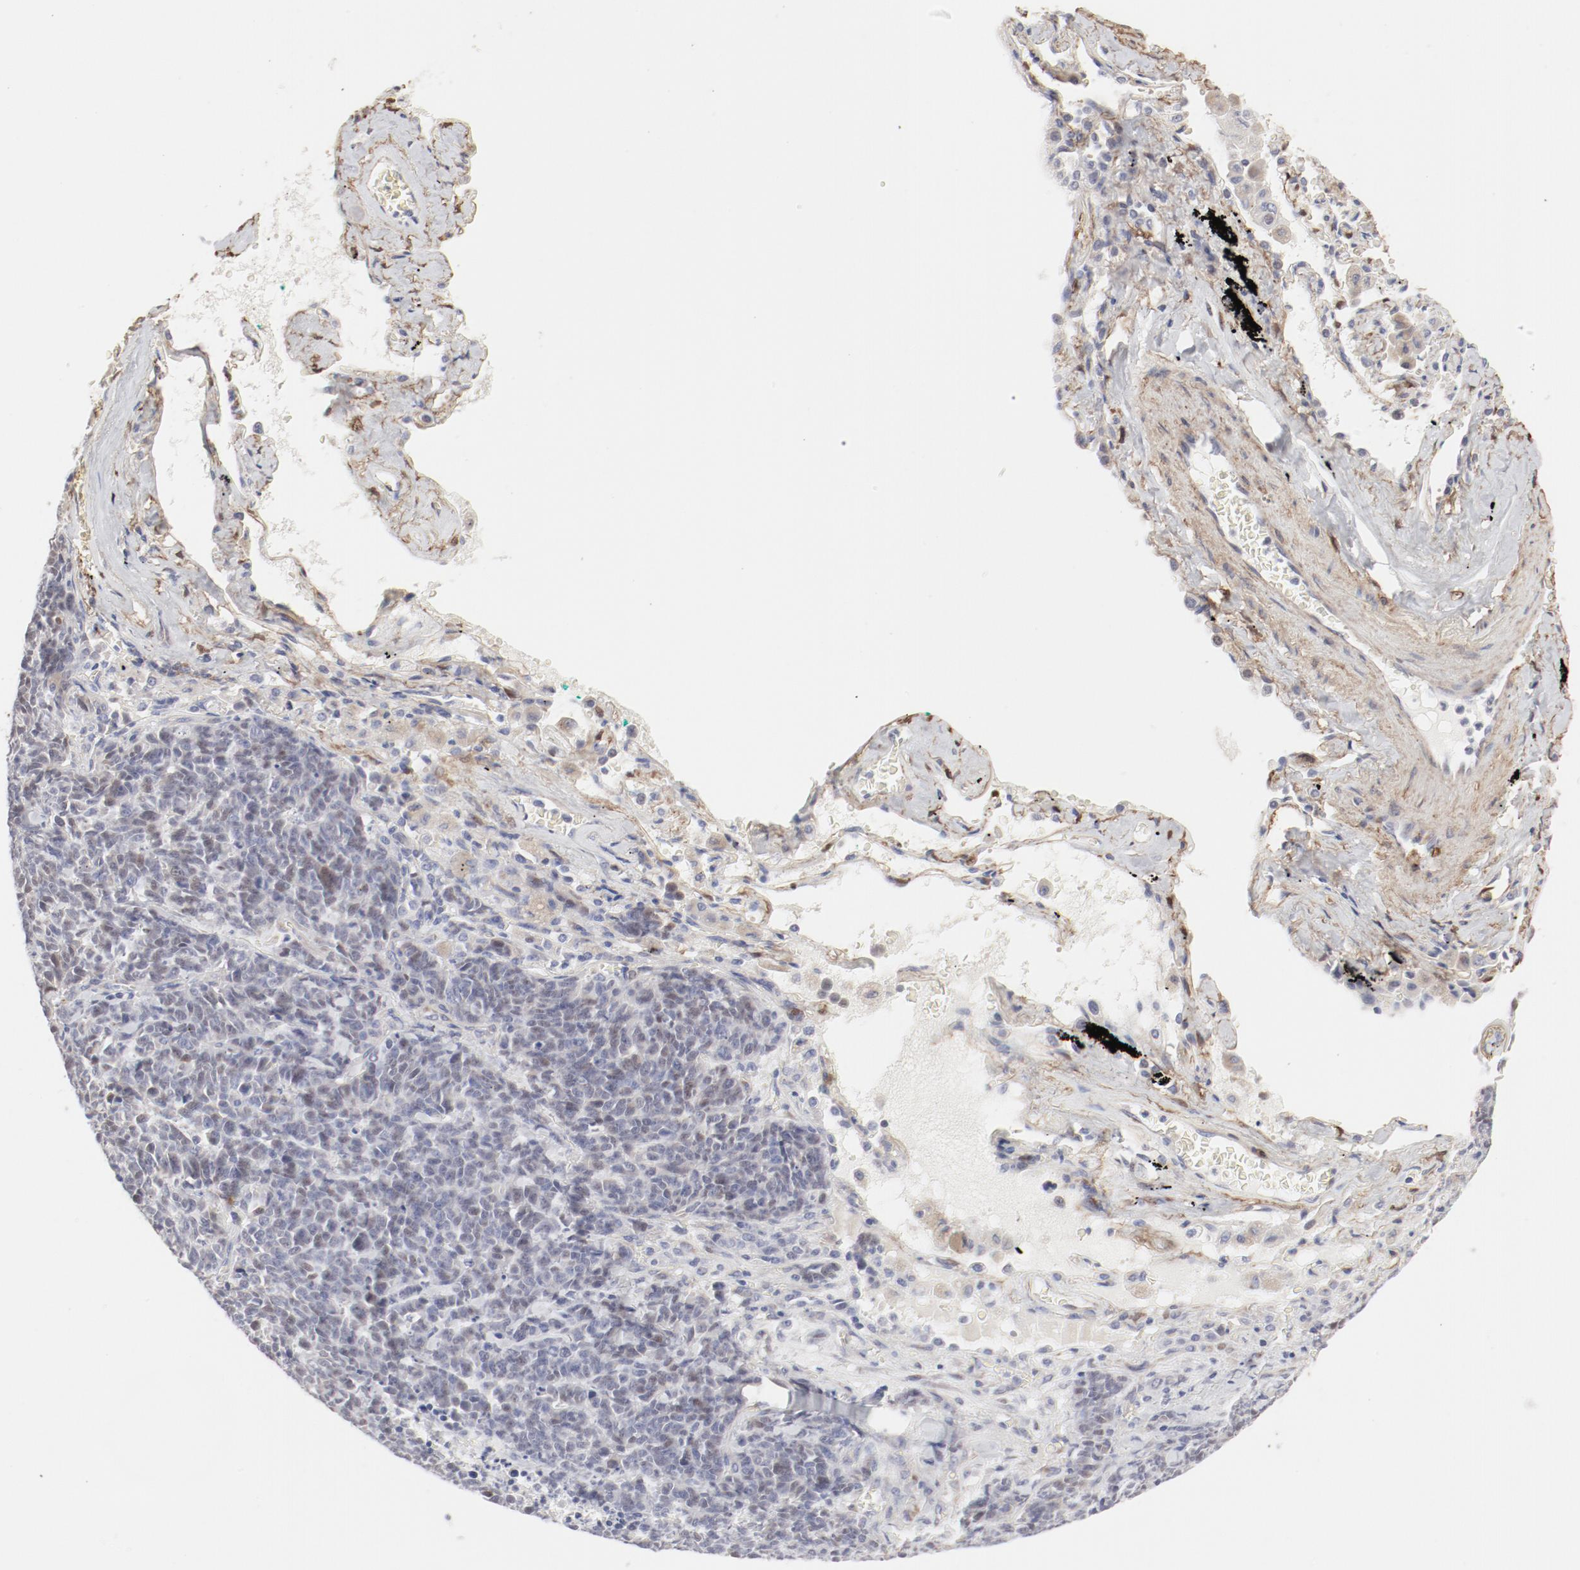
{"staining": {"intensity": "negative", "quantity": "none", "location": "none"}, "tissue": "lung cancer", "cell_type": "Tumor cells", "image_type": "cancer", "snomed": [{"axis": "morphology", "description": "Neoplasm, malignant, NOS"}, {"axis": "topography", "description": "Lung"}], "caption": "IHC histopathology image of human lung cancer stained for a protein (brown), which exhibits no positivity in tumor cells. (DAB immunohistochemistry (IHC) with hematoxylin counter stain).", "gene": "MAGED4", "patient": {"sex": "female", "age": 58}}